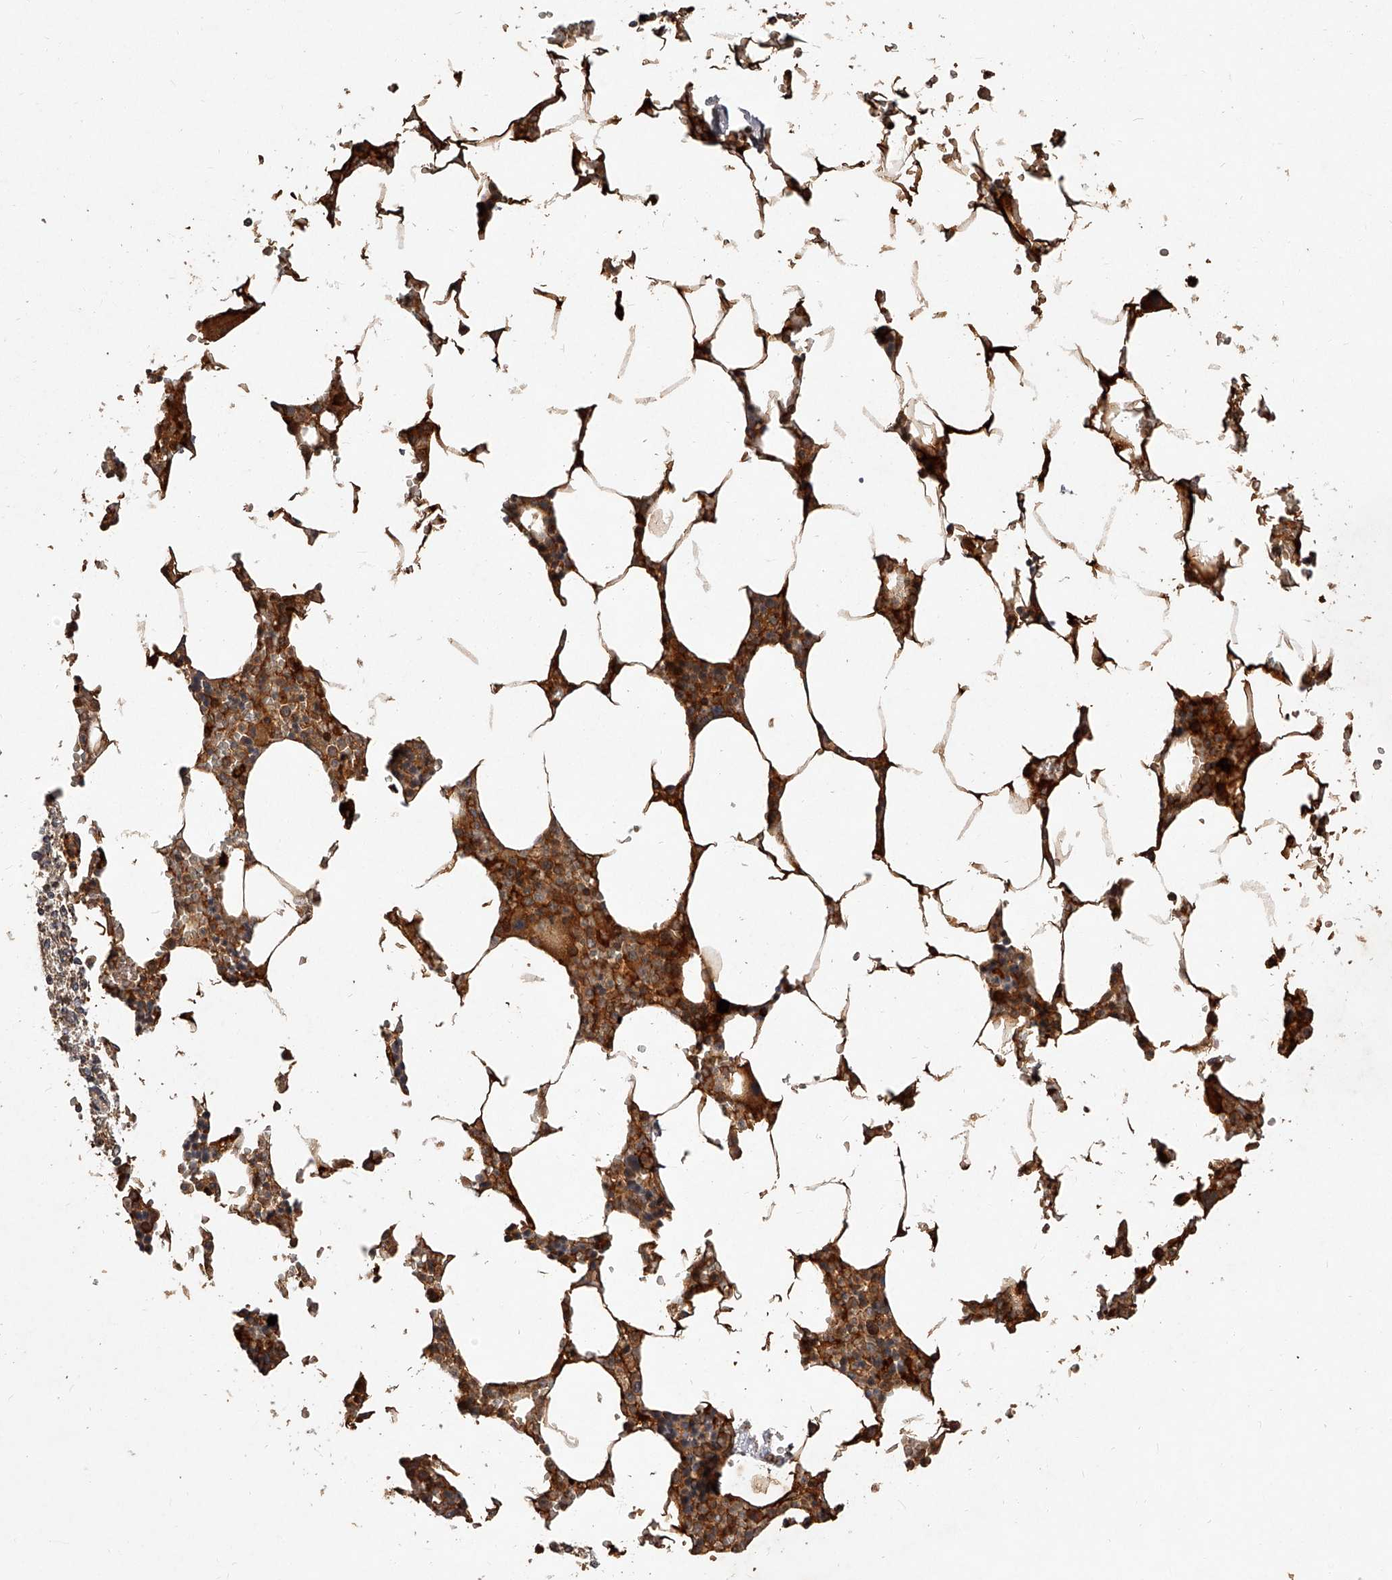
{"staining": {"intensity": "moderate", "quantity": "25%-75%", "location": "cytoplasmic/membranous"}, "tissue": "bone marrow", "cell_type": "Hematopoietic cells", "image_type": "normal", "snomed": [{"axis": "morphology", "description": "Normal tissue, NOS"}, {"axis": "topography", "description": "Bone marrow"}], "caption": "High-power microscopy captured an IHC image of normal bone marrow, revealing moderate cytoplasmic/membranous expression in approximately 25%-75% of hematopoietic cells. (Brightfield microscopy of DAB IHC at high magnification).", "gene": "CRYZL1", "patient": {"sex": "male", "age": 70}}